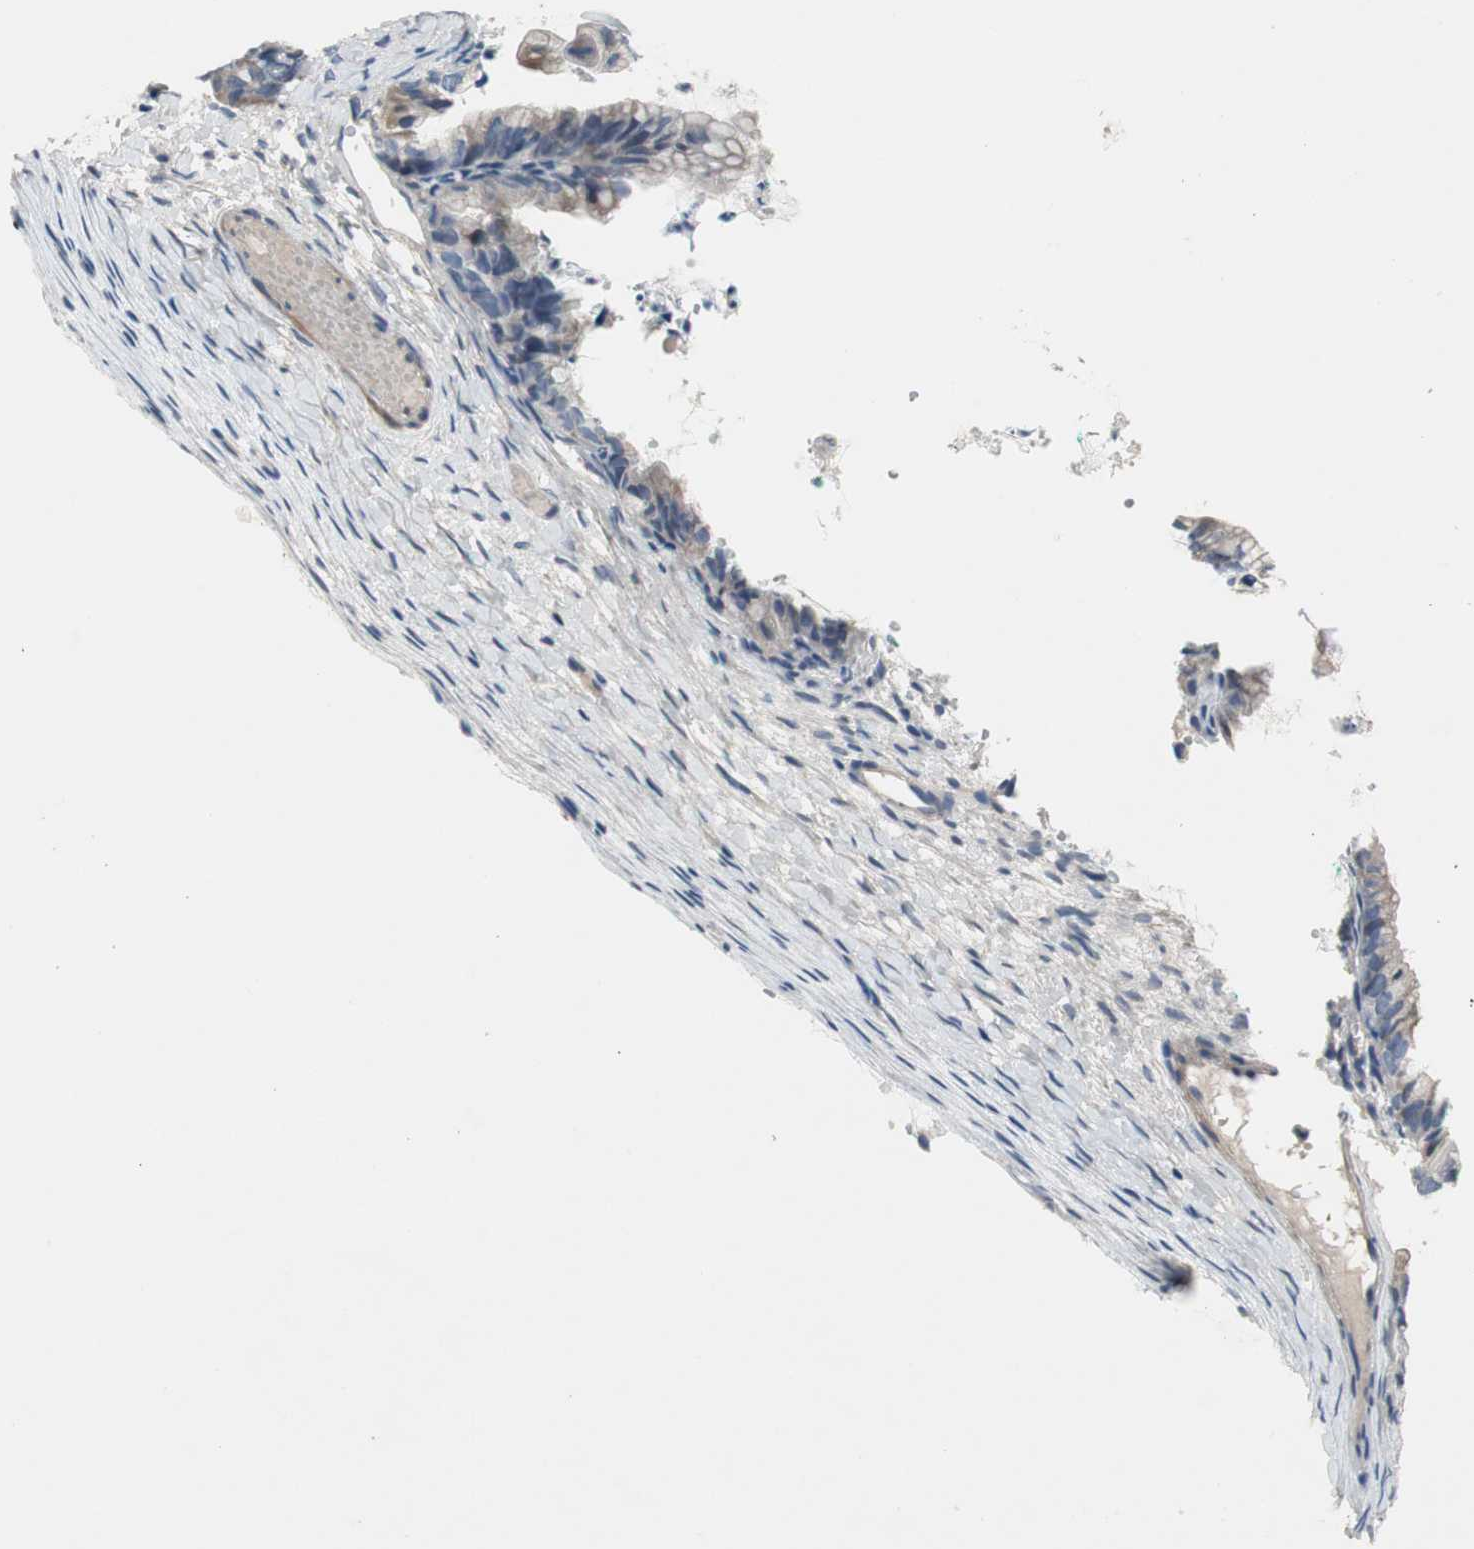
{"staining": {"intensity": "negative", "quantity": "none", "location": "none"}, "tissue": "ovarian cancer", "cell_type": "Tumor cells", "image_type": "cancer", "snomed": [{"axis": "morphology", "description": "Cystadenocarcinoma, mucinous, NOS"}, {"axis": "topography", "description": "Ovary"}], "caption": "Immunohistochemistry of human ovarian cancer (mucinous cystadenocarcinoma) exhibits no staining in tumor cells. (DAB (3,3'-diaminobenzidine) immunohistochemistry (IHC) visualized using brightfield microscopy, high magnification).", "gene": "TACR3", "patient": {"sex": "female", "age": 36}}